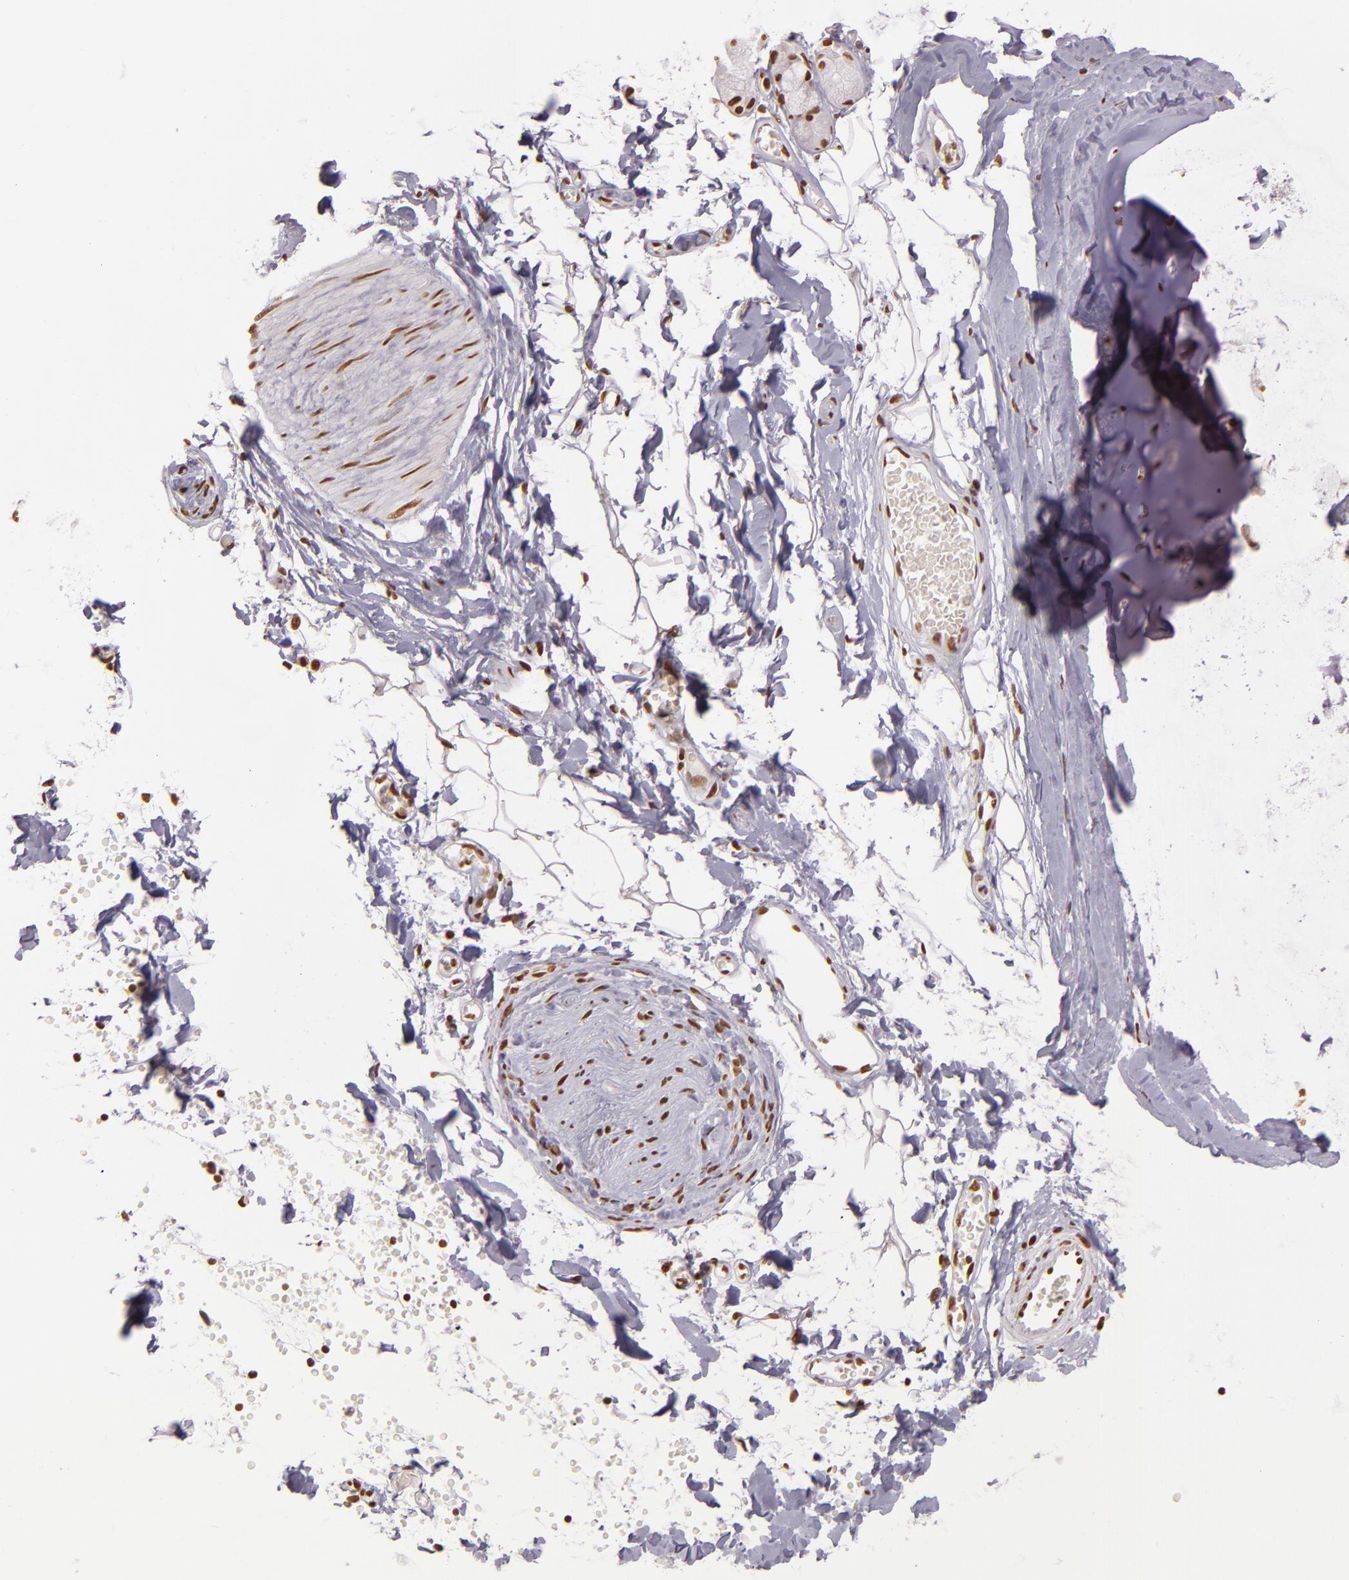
{"staining": {"intensity": "moderate", "quantity": ">75%", "location": "nuclear"}, "tissue": "adipose tissue", "cell_type": "Adipocytes", "image_type": "normal", "snomed": [{"axis": "morphology", "description": "Normal tissue, NOS"}, {"axis": "topography", "description": "Bronchus"}, {"axis": "topography", "description": "Lung"}], "caption": "This histopathology image reveals benign adipose tissue stained with immunohistochemistry to label a protein in brown. The nuclear of adipocytes show moderate positivity for the protein. Nuclei are counter-stained blue.", "gene": "PAPOLA", "patient": {"sex": "female", "age": 56}}